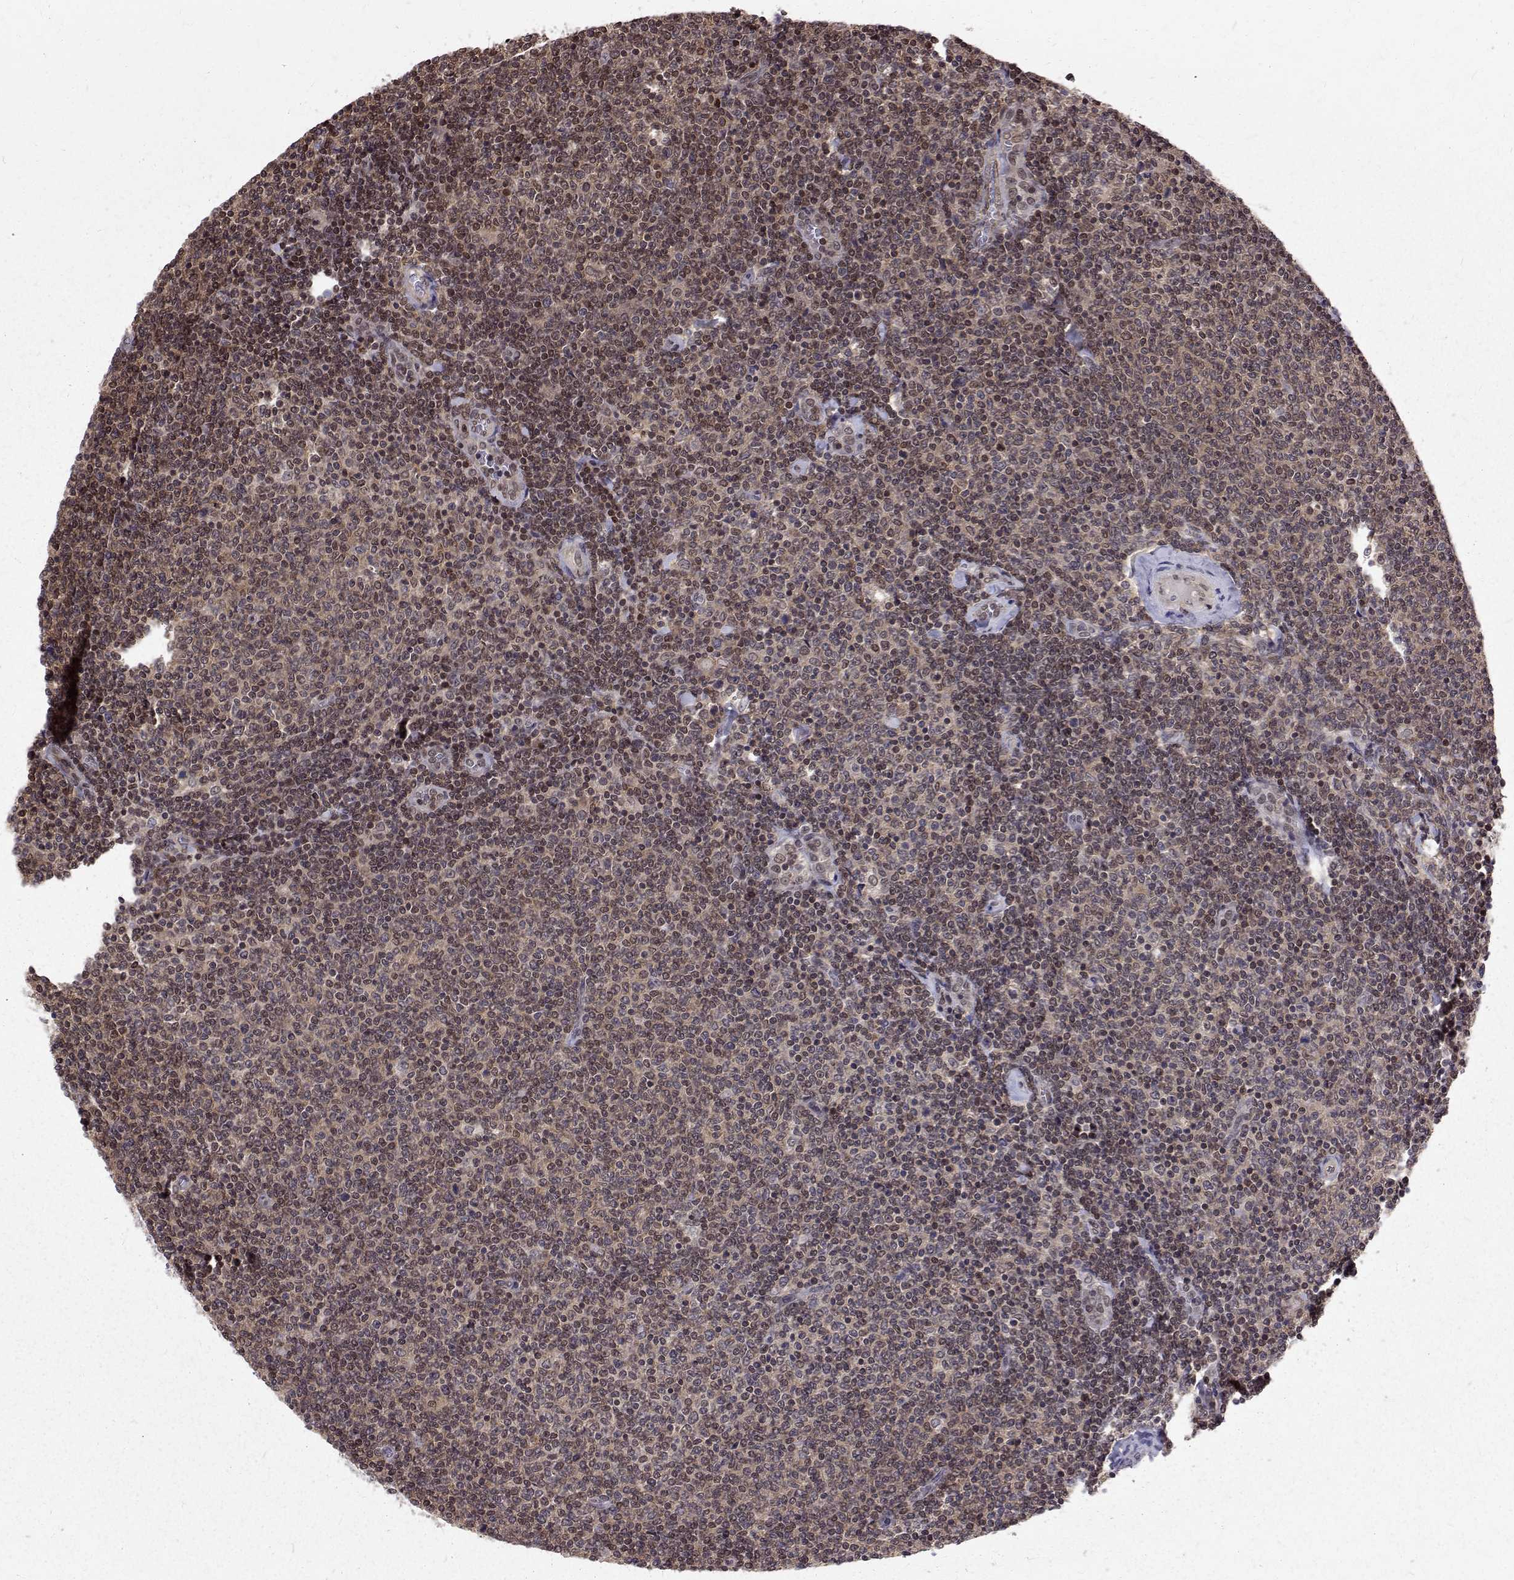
{"staining": {"intensity": "moderate", "quantity": ">75%", "location": "nuclear"}, "tissue": "lymphoma", "cell_type": "Tumor cells", "image_type": "cancer", "snomed": [{"axis": "morphology", "description": "Malignant lymphoma, non-Hodgkin's type, Low grade"}, {"axis": "topography", "description": "Lymph node"}], "caption": "Immunohistochemistry (IHC) histopathology image of neoplastic tissue: human lymphoma stained using IHC reveals medium levels of moderate protein expression localized specifically in the nuclear of tumor cells, appearing as a nuclear brown color.", "gene": "NIF3L1", "patient": {"sex": "male", "age": 52}}